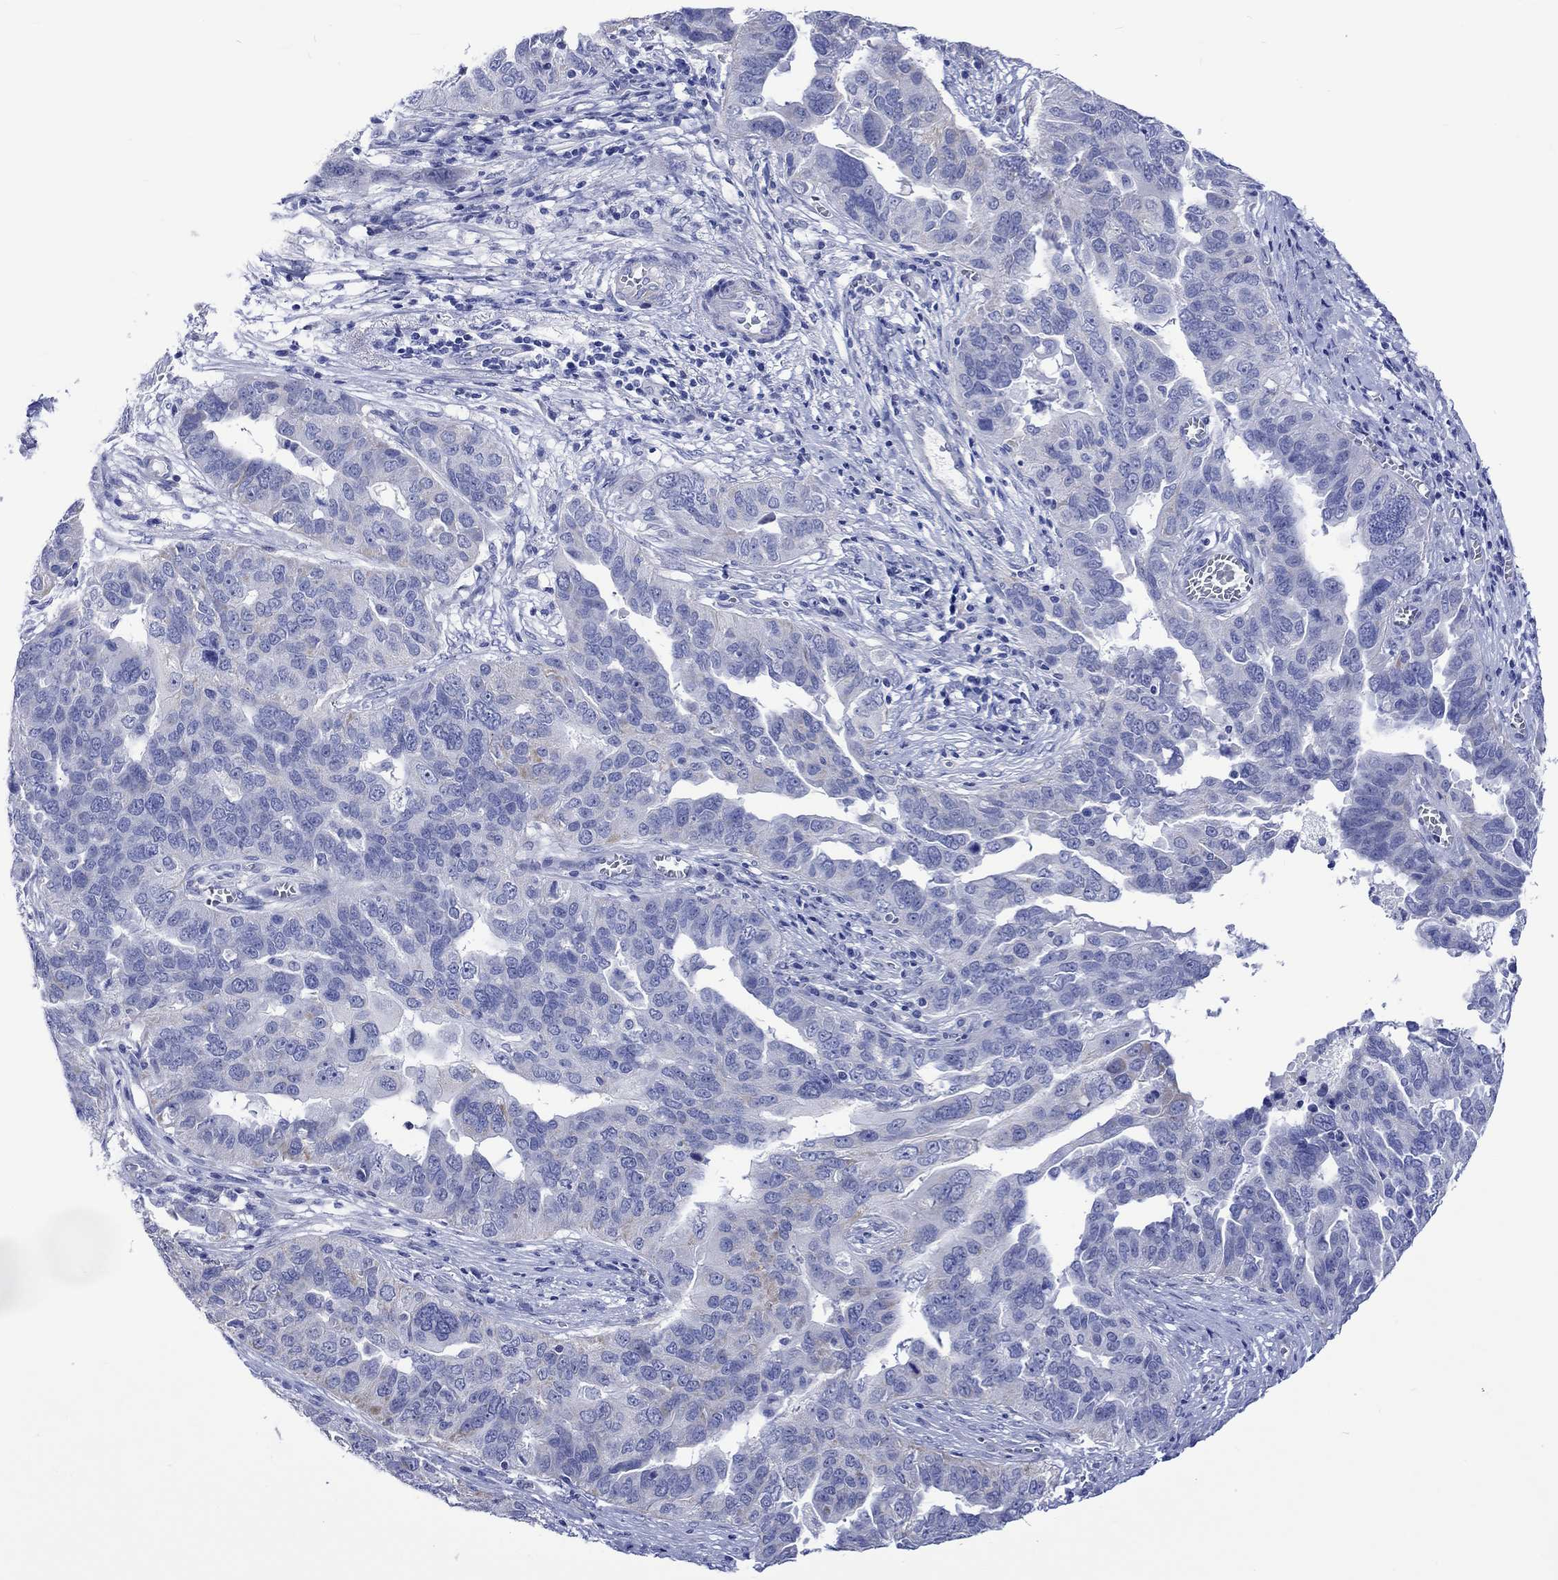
{"staining": {"intensity": "negative", "quantity": "none", "location": "none"}, "tissue": "ovarian cancer", "cell_type": "Tumor cells", "image_type": "cancer", "snomed": [{"axis": "morphology", "description": "Carcinoma, endometroid"}, {"axis": "topography", "description": "Soft tissue"}, {"axis": "topography", "description": "Ovary"}], "caption": "Histopathology image shows no significant protein positivity in tumor cells of ovarian endometroid carcinoma. Brightfield microscopy of IHC stained with DAB (brown) and hematoxylin (blue), captured at high magnification.", "gene": "HARBI1", "patient": {"sex": "female", "age": 52}}